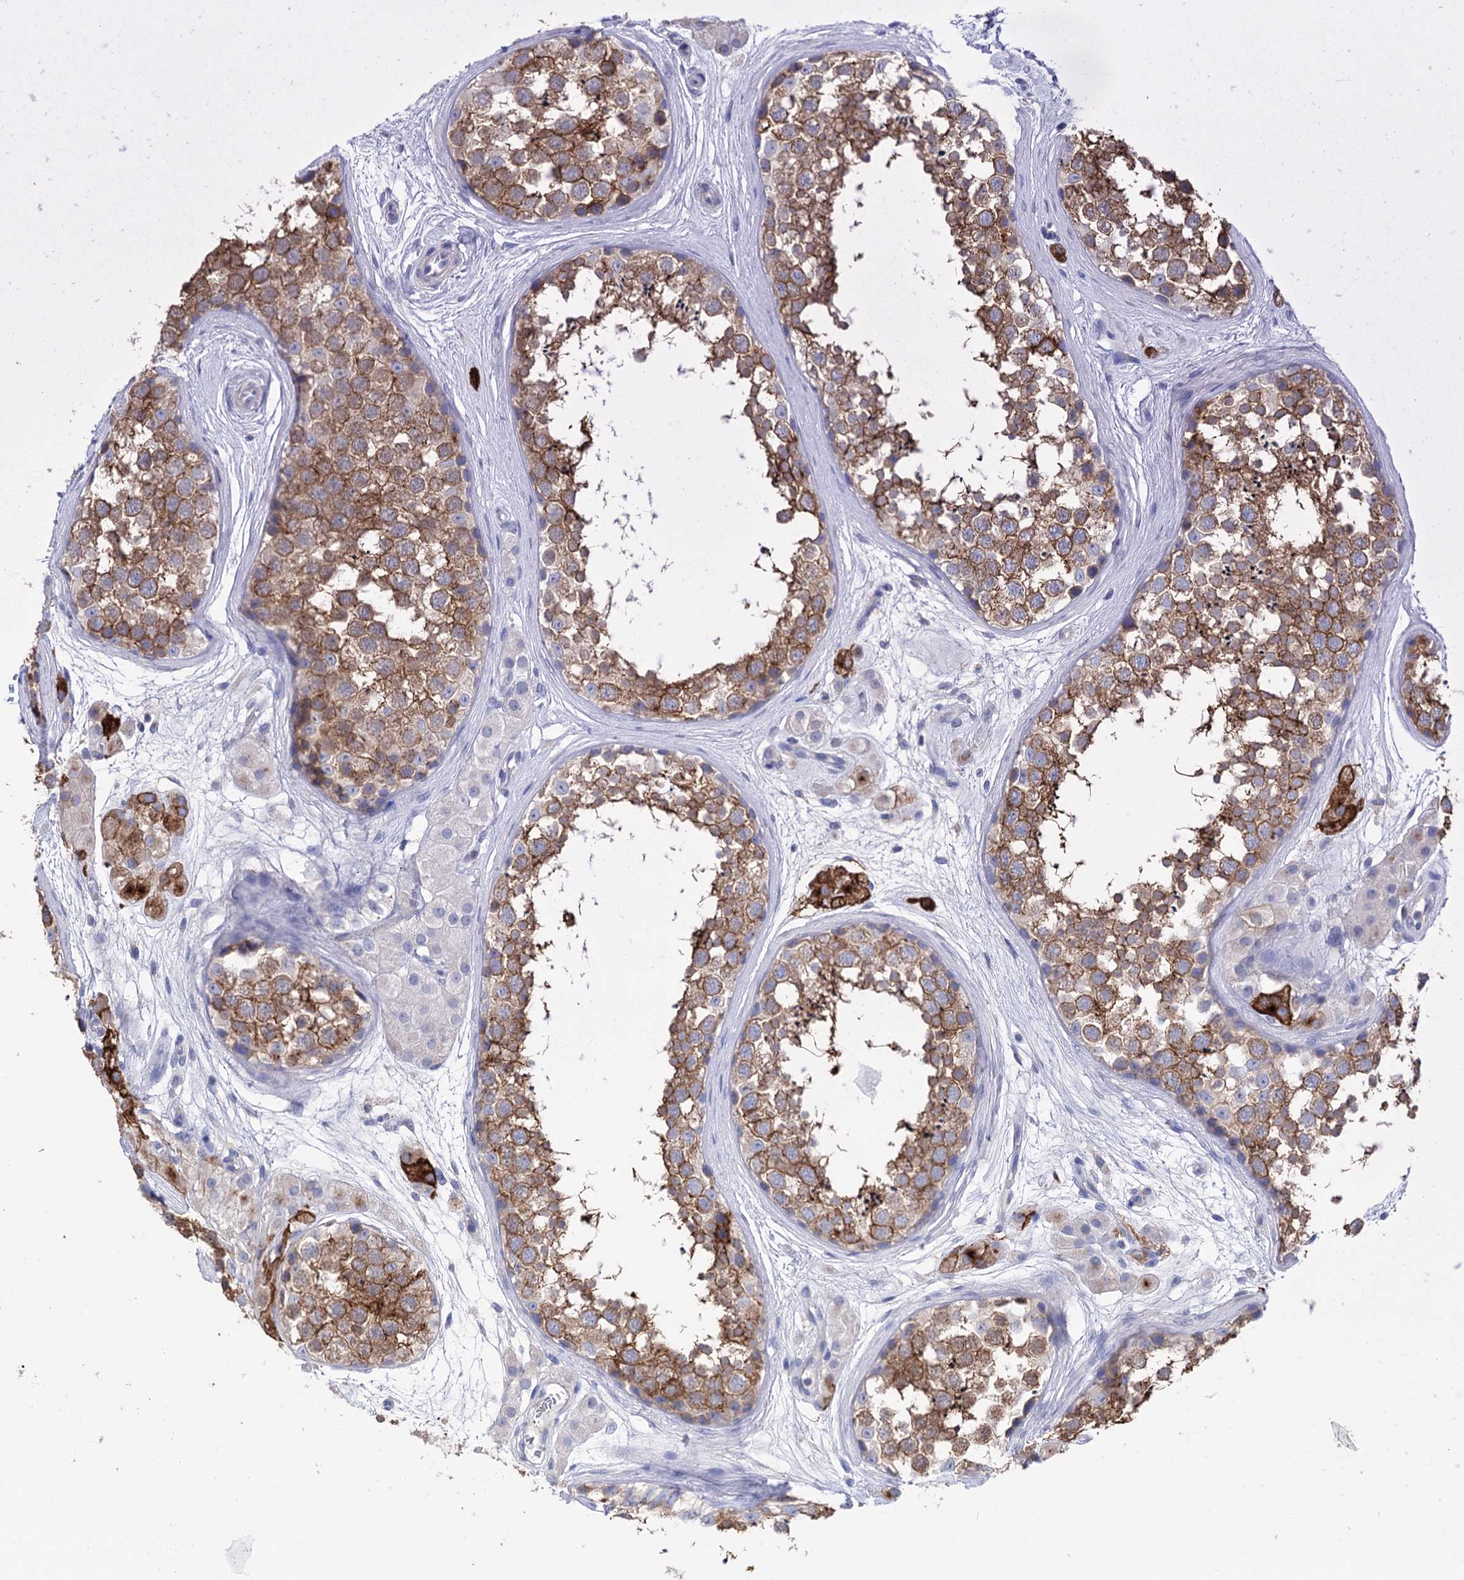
{"staining": {"intensity": "moderate", "quantity": ">75%", "location": "cytoplasmic/membranous"}, "tissue": "testis", "cell_type": "Cells in seminiferous ducts", "image_type": "normal", "snomed": [{"axis": "morphology", "description": "Normal tissue, NOS"}, {"axis": "topography", "description": "Testis"}], "caption": "Protein expression analysis of benign human testis reveals moderate cytoplasmic/membranous expression in about >75% of cells in seminiferous ducts. Immunohistochemistry (ihc) stains the protein of interest in brown and the nuclei are stained blue.", "gene": "BBS4", "patient": {"sex": "male", "age": 56}}